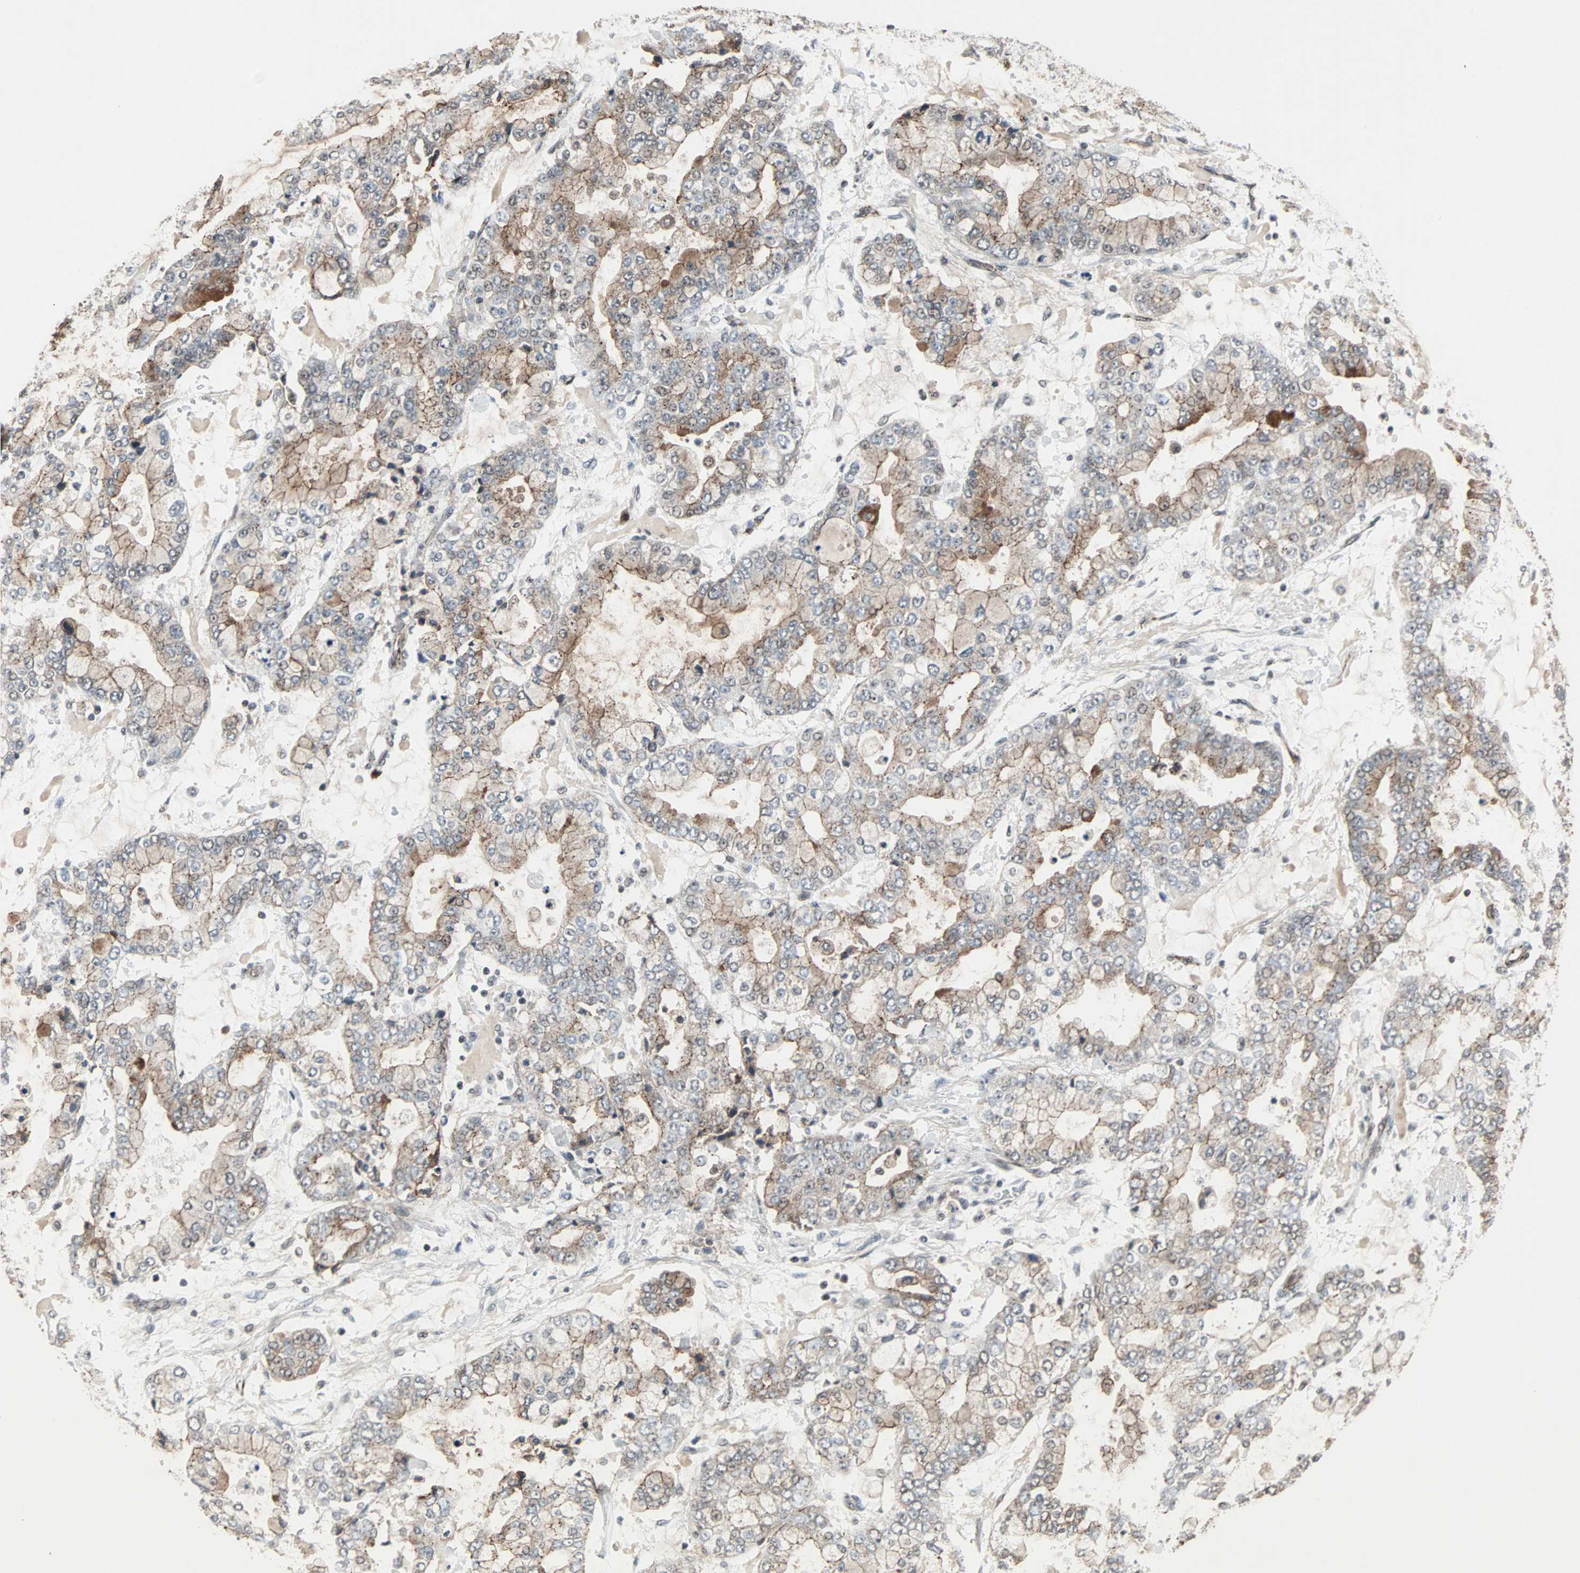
{"staining": {"intensity": "weak", "quantity": ">75%", "location": "cytoplasmic/membranous"}, "tissue": "stomach cancer", "cell_type": "Tumor cells", "image_type": "cancer", "snomed": [{"axis": "morphology", "description": "Adenocarcinoma, NOS"}, {"axis": "topography", "description": "Stomach"}], "caption": "Approximately >75% of tumor cells in adenocarcinoma (stomach) reveal weak cytoplasmic/membranous protein positivity as visualized by brown immunohistochemical staining.", "gene": "LSR", "patient": {"sex": "male", "age": 76}}